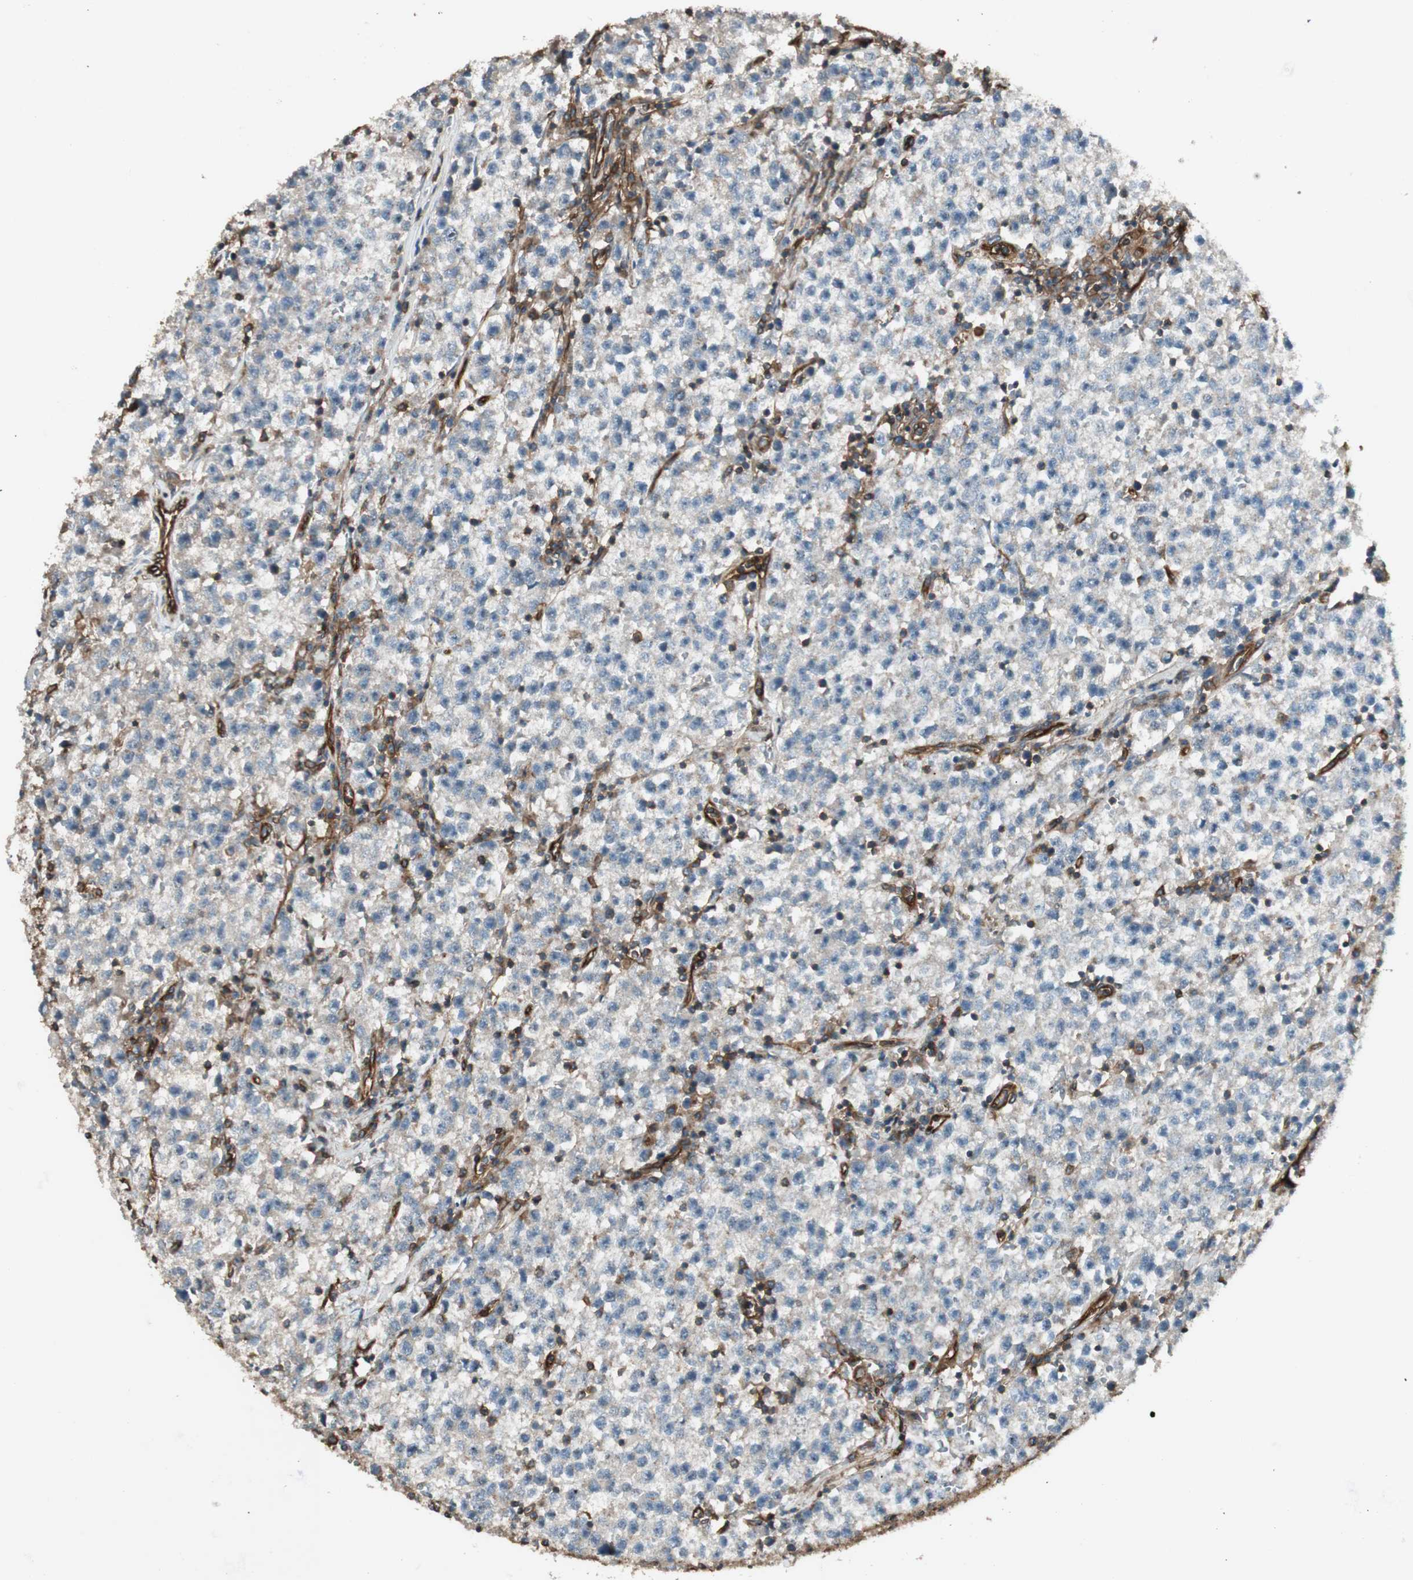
{"staining": {"intensity": "weak", "quantity": "<25%", "location": "cytoplasmic/membranous"}, "tissue": "testis cancer", "cell_type": "Tumor cells", "image_type": "cancer", "snomed": [{"axis": "morphology", "description": "Seminoma, NOS"}, {"axis": "topography", "description": "Testis"}], "caption": "IHC micrograph of neoplastic tissue: human testis cancer (seminoma) stained with DAB shows no significant protein positivity in tumor cells.", "gene": "BTN3A3", "patient": {"sex": "male", "age": 22}}